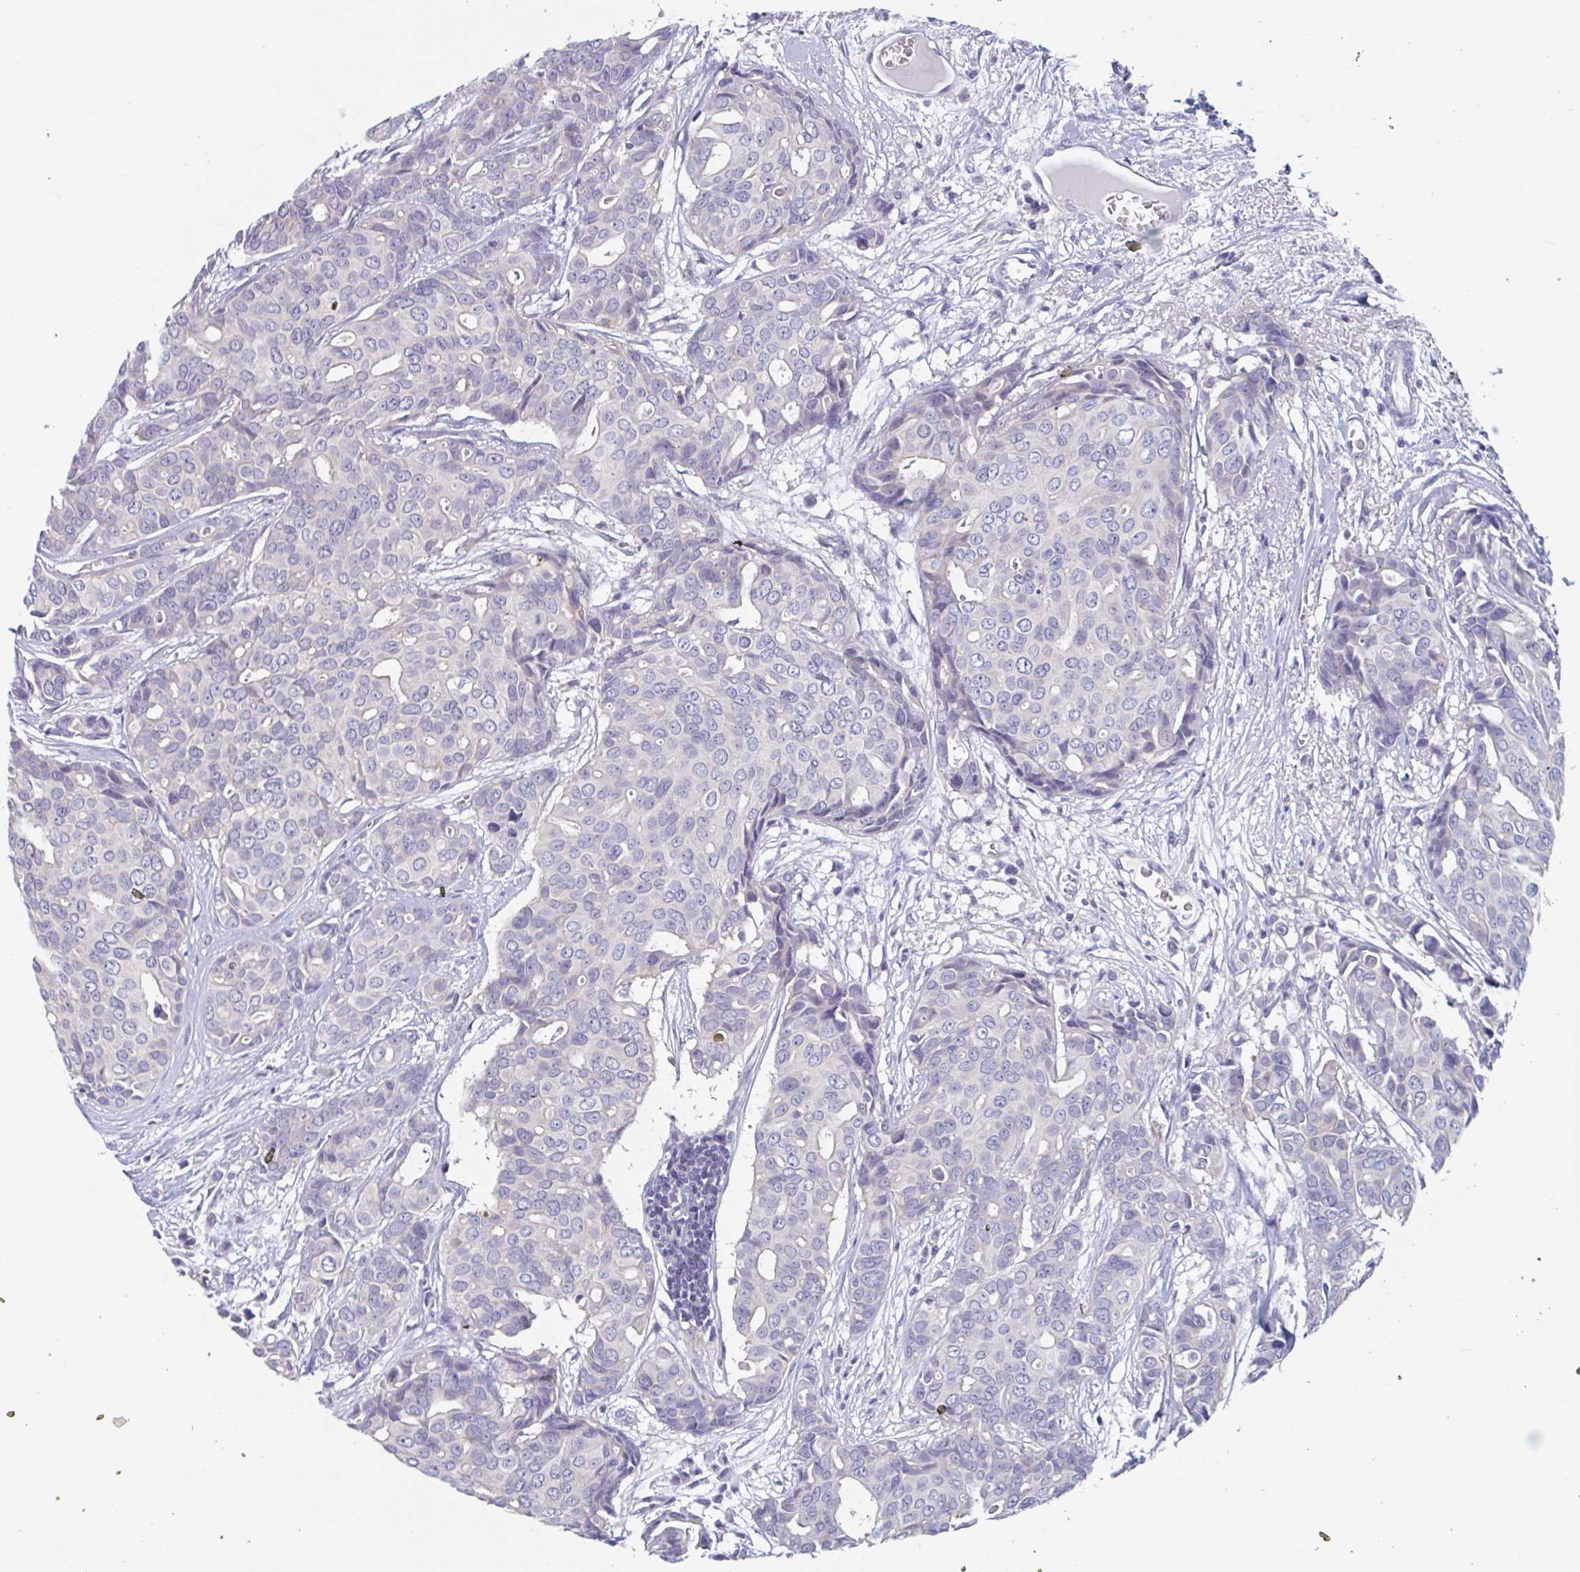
{"staining": {"intensity": "negative", "quantity": "none", "location": "none"}, "tissue": "breast cancer", "cell_type": "Tumor cells", "image_type": "cancer", "snomed": [{"axis": "morphology", "description": "Duct carcinoma"}, {"axis": "topography", "description": "Breast"}], "caption": "An immunohistochemistry micrograph of breast cancer (invasive ductal carcinoma) is shown. There is no staining in tumor cells of breast cancer (invasive ductal carcinoma).", "gene": "UNKL", "patient": {"sex": "female", "age": 54}}